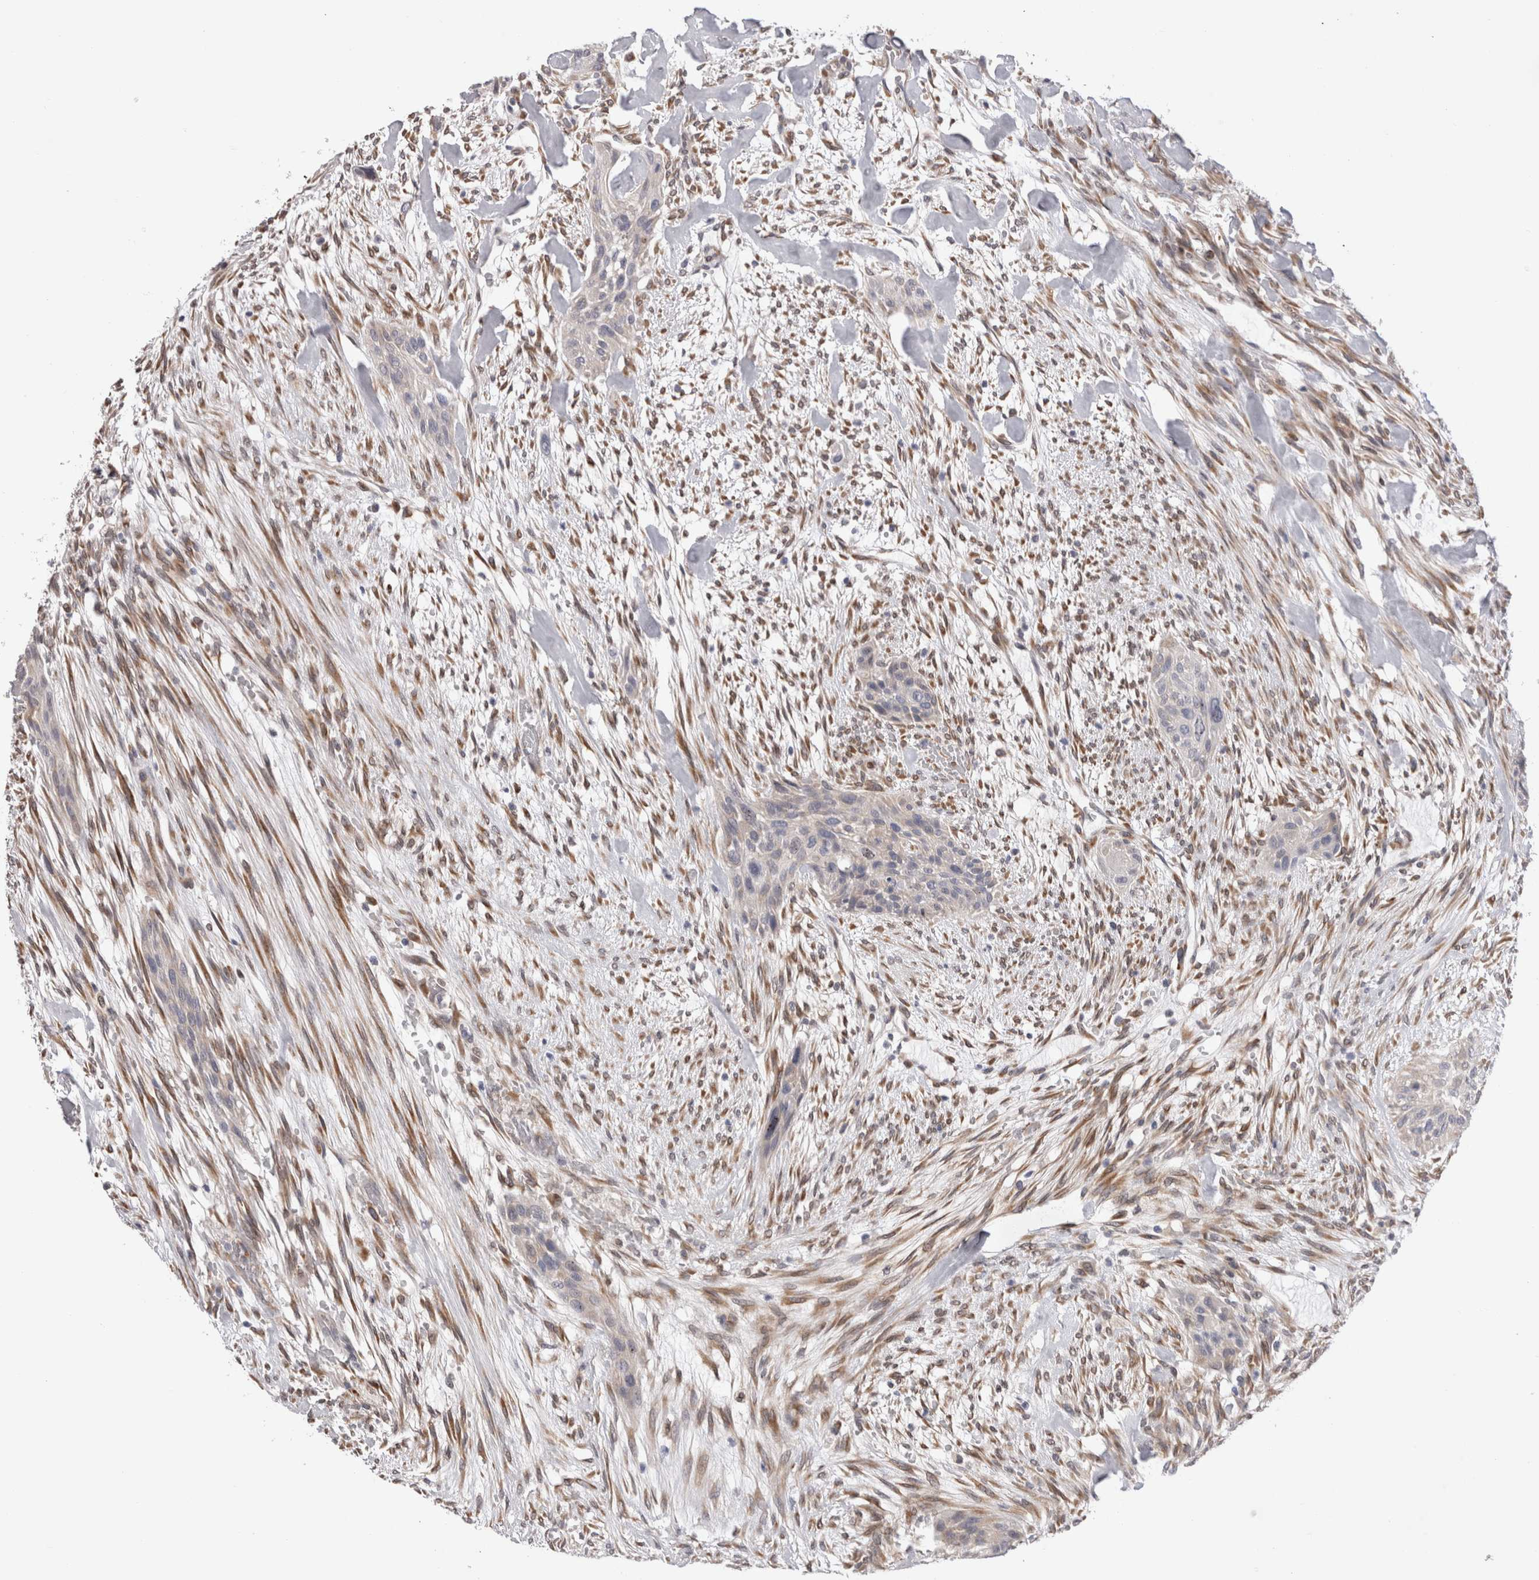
{"staining": {"intensity": "negative", "quantity": "none", "location": "none"}, "tissue": "urothelial cancer", "cell_type": "Tumor cells", "image_type": "cancer", "snomed": [{"axis": "morphology", "description": "Urothelial carcinoma, High grade"}, {"axis": "topography", "description": "Urinary bladder"}], "caption": "Immunohistochemistry (IHC) histopathology image of urothelial carcinoma (high-grade) stained for a protein (brown), which exhibits no positivity in tumor cells. (Immunohistochemistry (IHC), brightfield microscopy, high magnification).", "gene": "VCPIP1", "patient": {"sex": "male", "age": 35}}